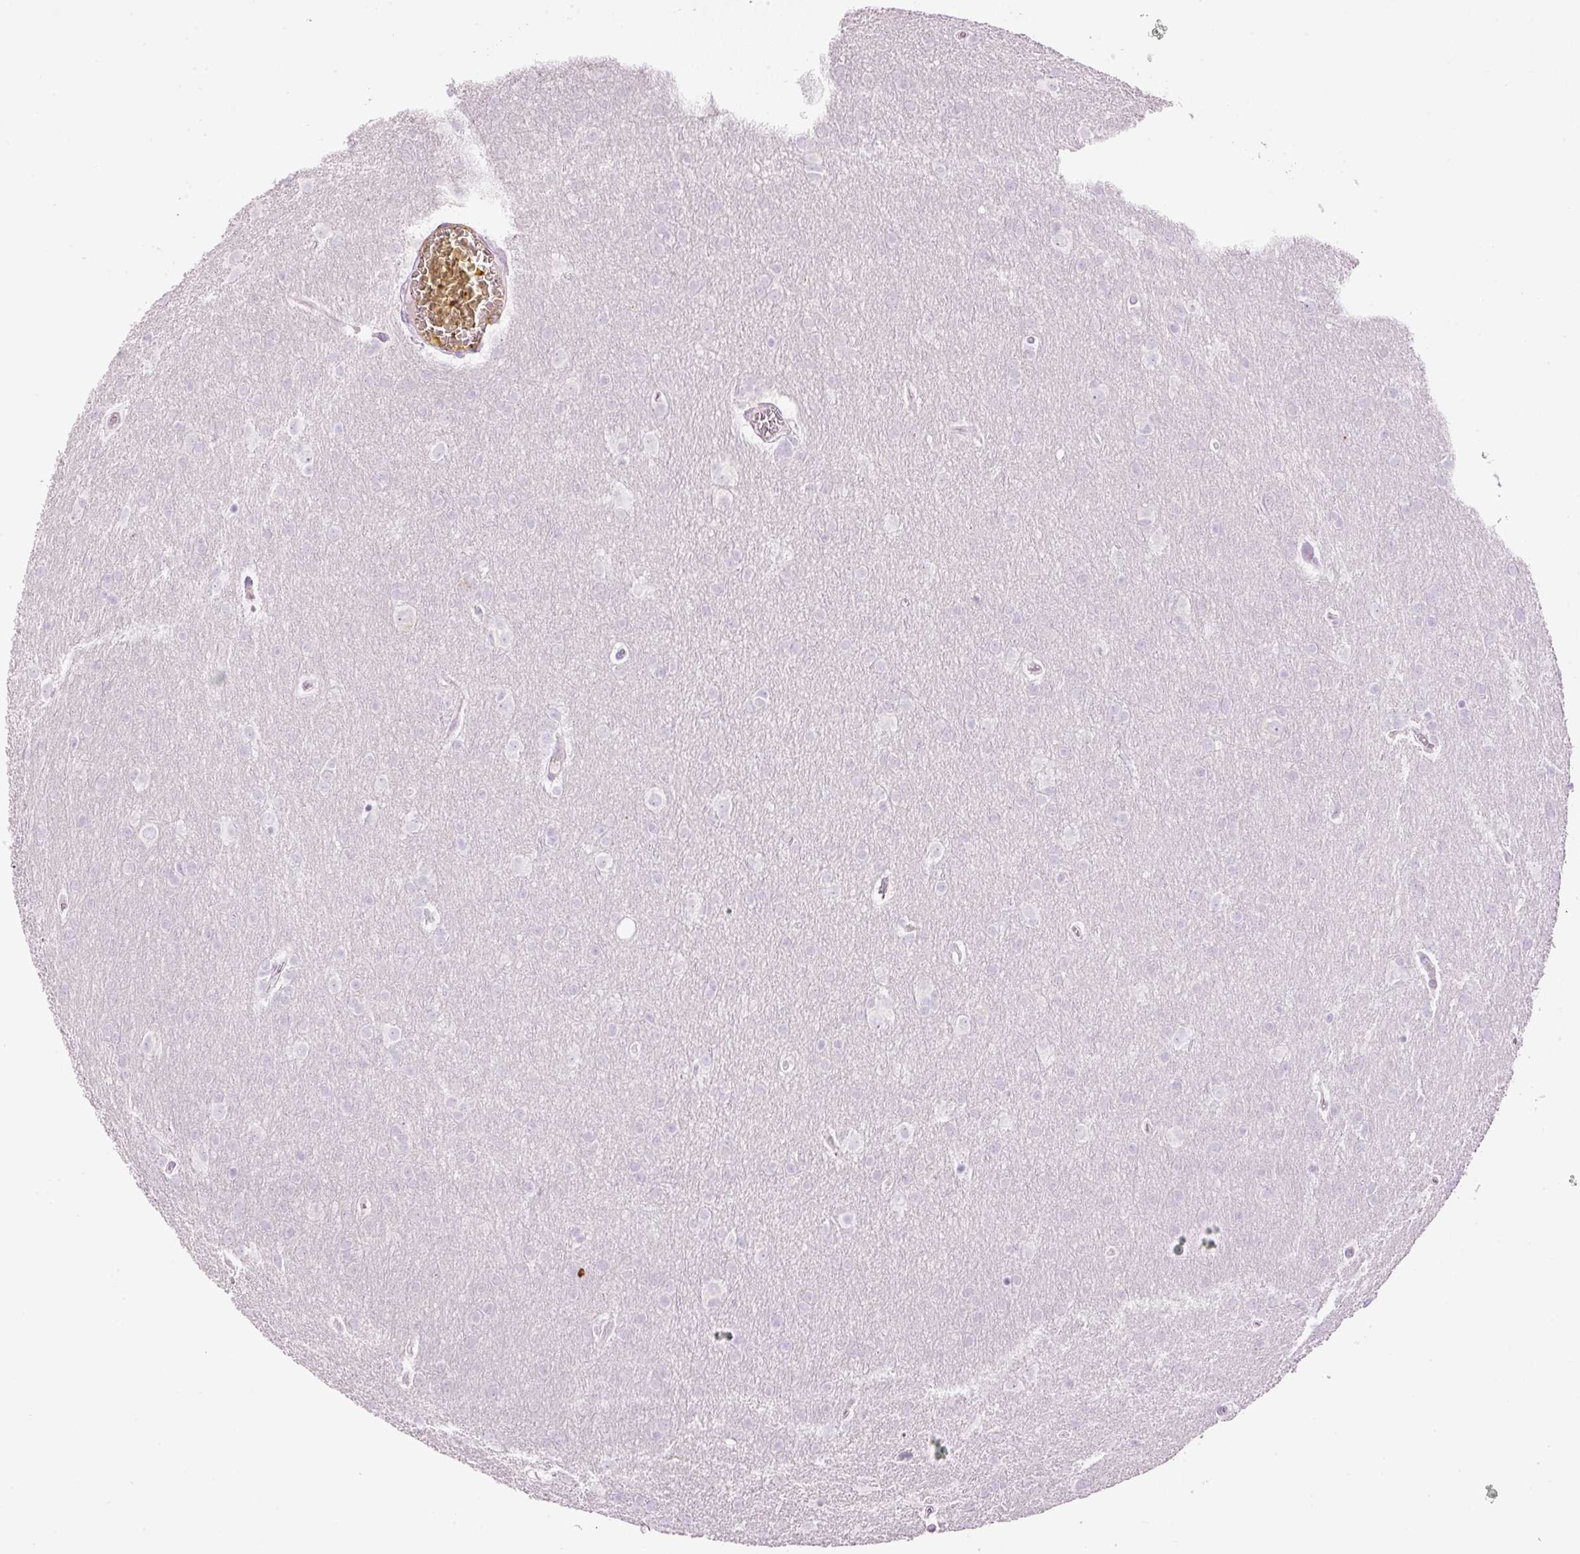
{"staining": {"intensity": "negative", "quantity": "none", "location": "none"}, "tissue": "glioma", "cell_type": "Tumor cells", "image_type": "cancer", "snomed": [{"axis": "morphology", "description": "Glioma, malignant, Low grade"}, {"axis": "topography", "description": "Brain"}], "caption": "IHC of human glioma reveals no positivity in tumor cells.", "gene": "CARD16", "patient": {"sex": "female", "age": 32}}